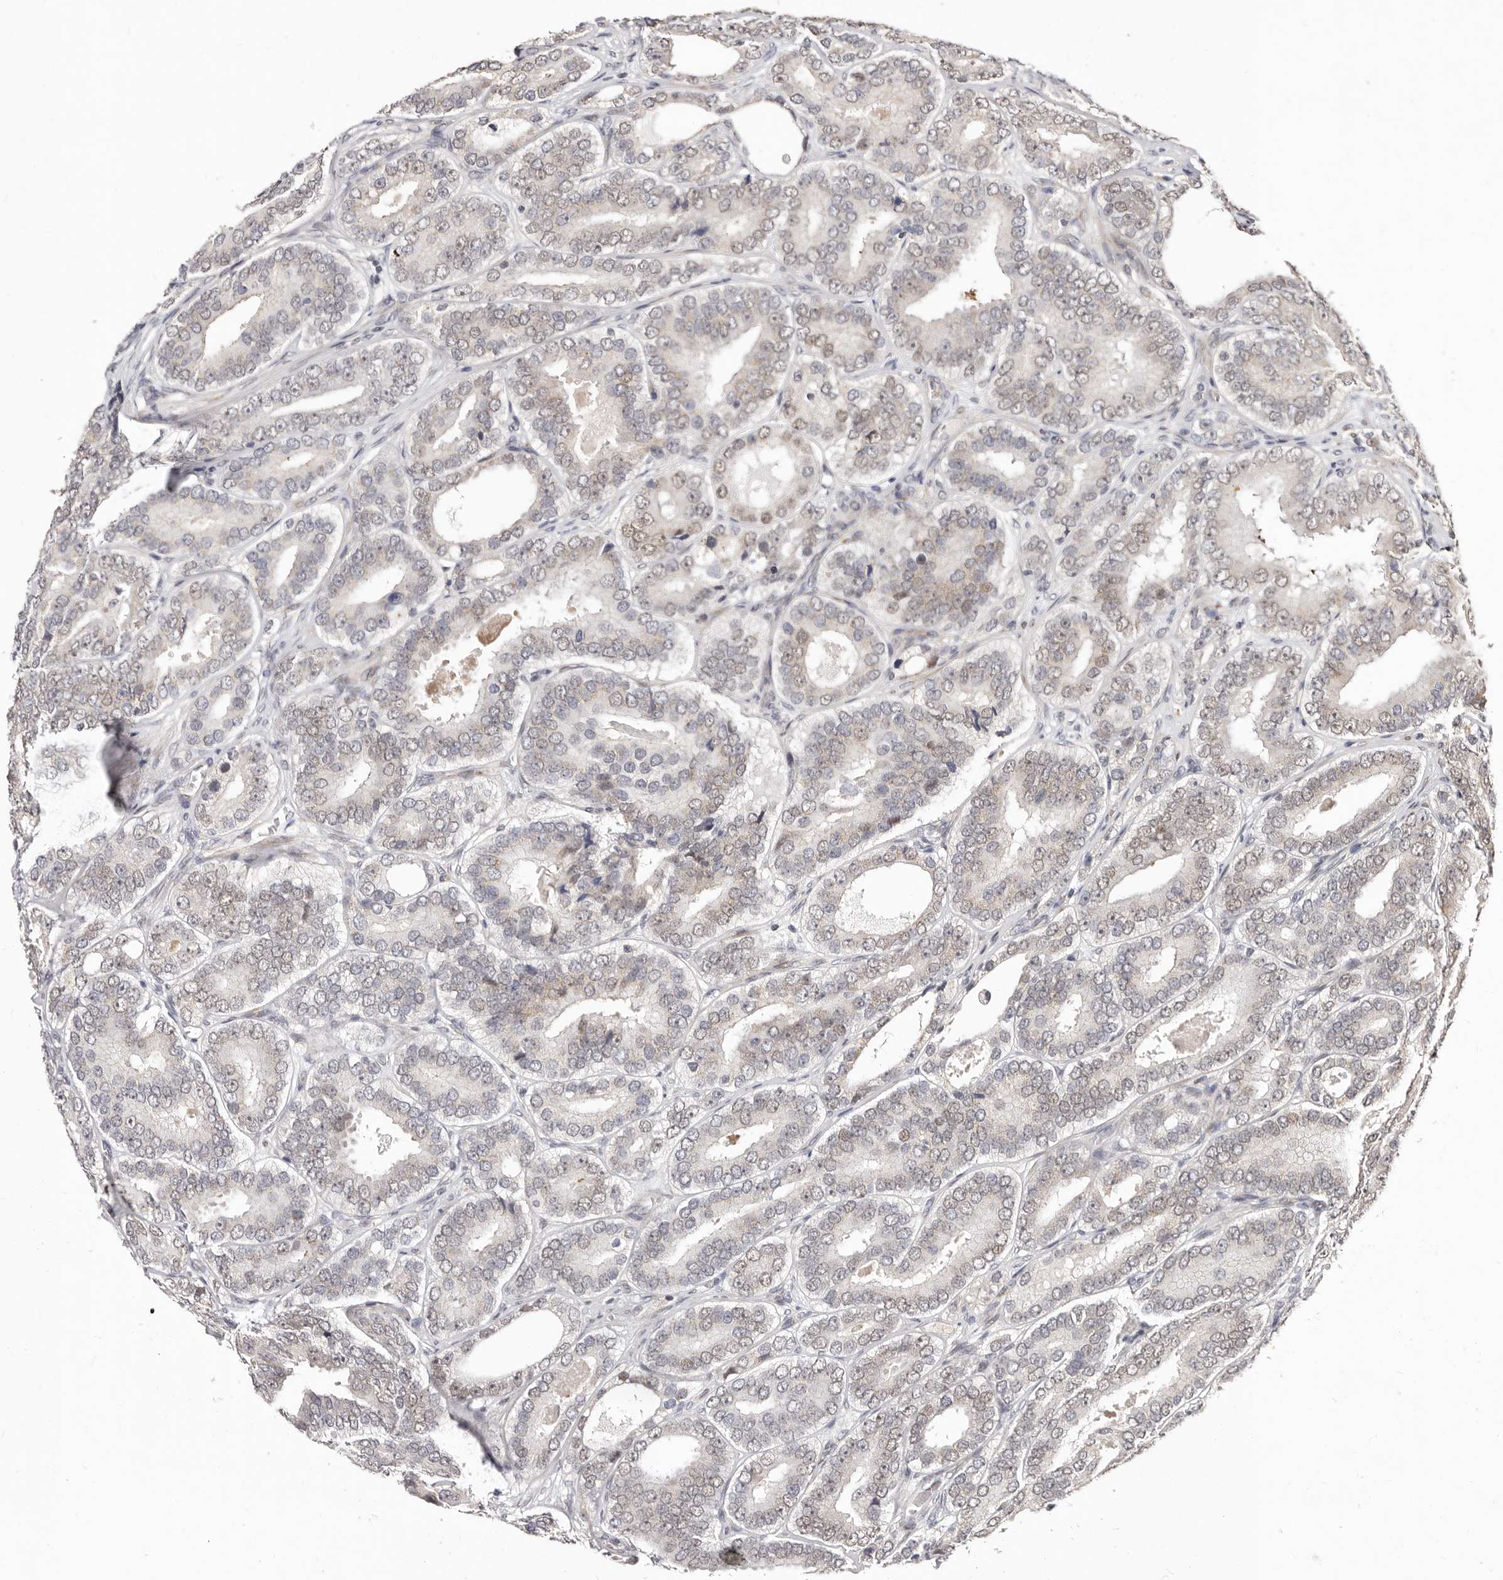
{"staining": {"intensity": "weak", "quantity": "<25%", "location": "nuclear"}, "tissue": "prostate cancer", "cell_type": "Tumor cells", "image_type": "cancer", "snomed": [{"axis": "morphology", "description": "Adenocarcinoma, High grade"}, {"axis": "topography", "description": "Prostate"}], "caption": "High power microscopy photomicrograph of an immunohistochemistry (IHC) photomicrograph of prostate cancer (high-grade adenocarcinoma), revealing no significant staining in tumor cells. (DAB (3,3'-diaminobenzidine) immunohistochemistry (IHC), high magnification).", "gene": "SRCAP", "patient": {"sex": "male", "age": 56}}